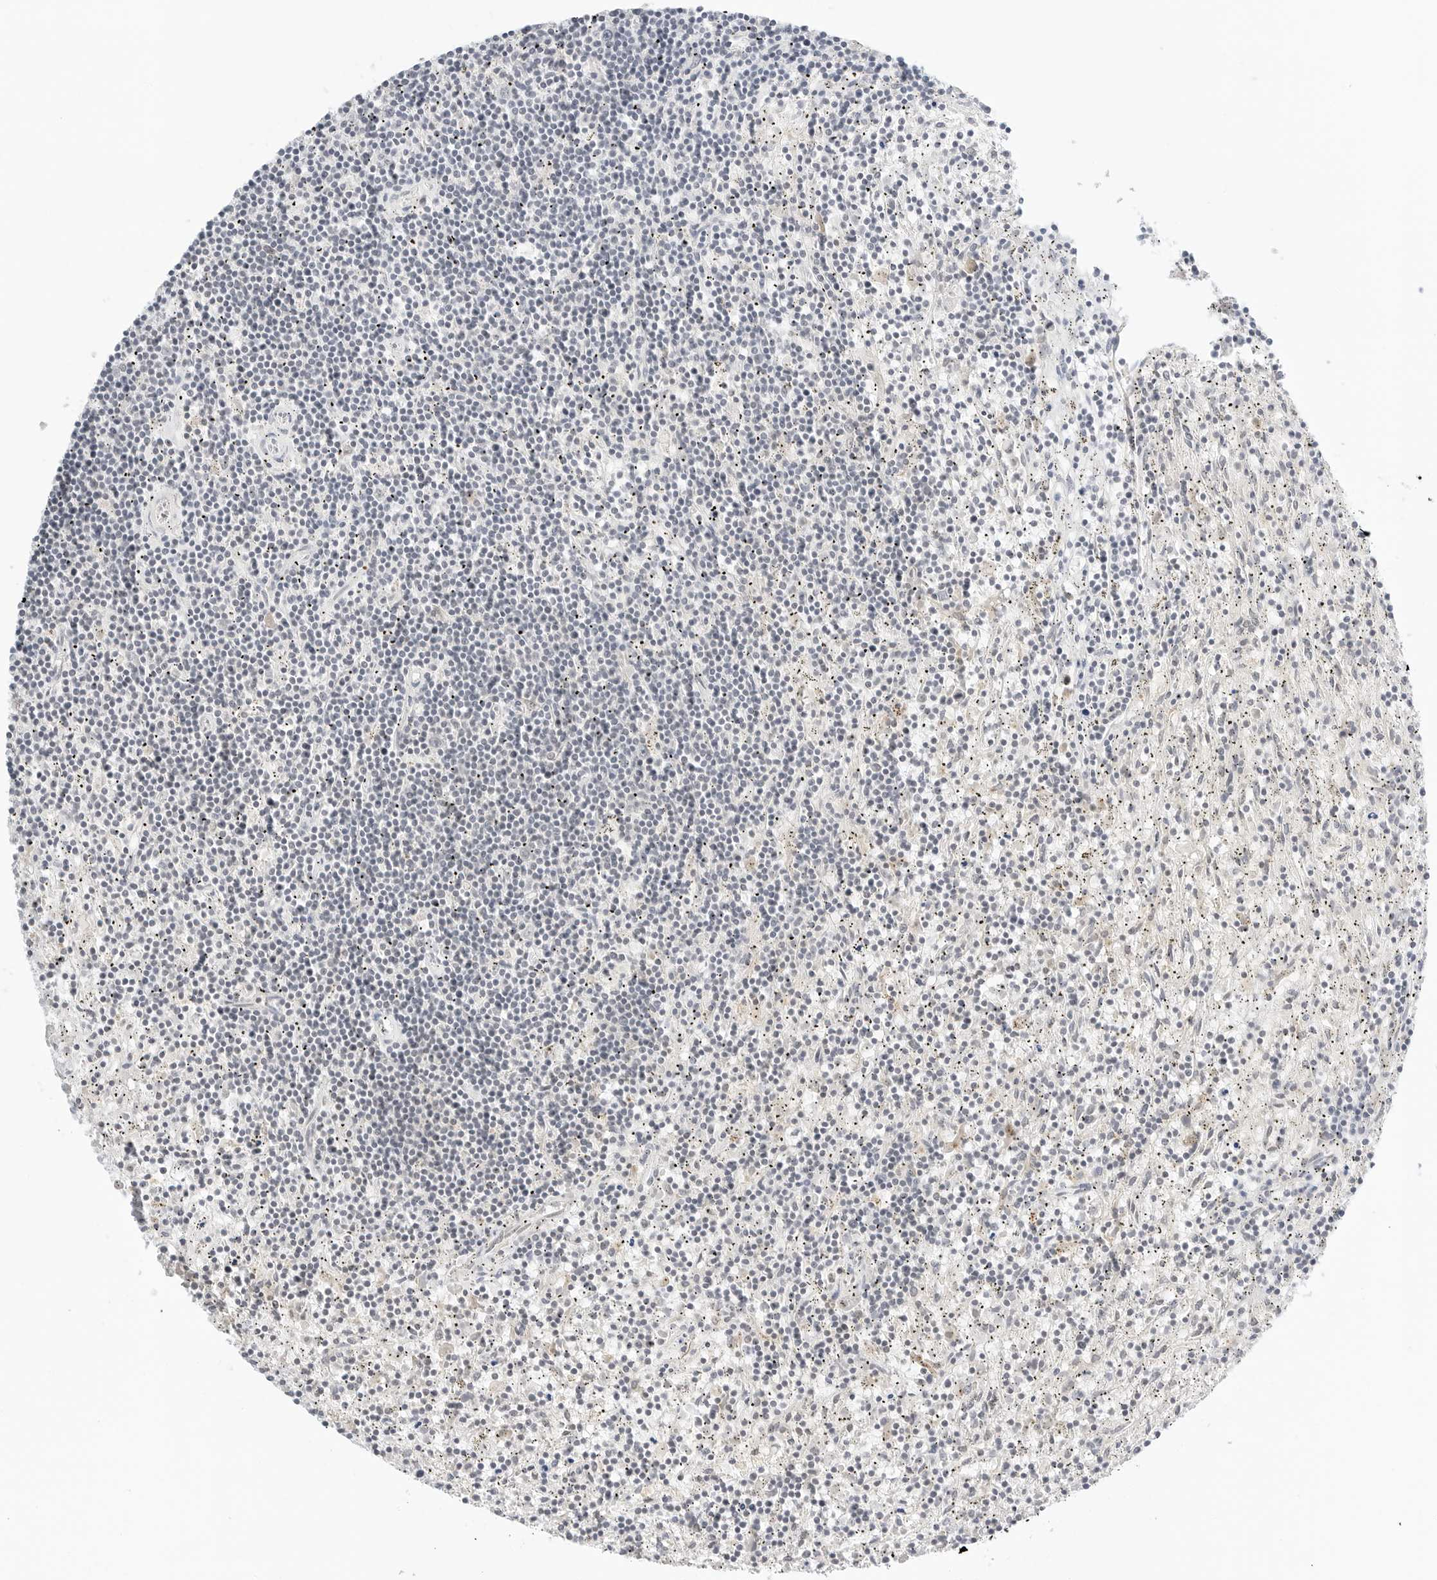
{"staining": {"intensity": "negative", "quantity": "none", "location": "none"}, "tissue": "lymphoma", "cell_type": "Tumor cells", "image_type": "cancer", "snomed": [{"axis": "morphology", "description": "Malignant lymphoma, non-Hodgkin's type, Low grade"}, {"axis": "topography", "description": "Spleen"}], "caption": "DAB immunohistochemical staining of lymphoma displays no significant positivity in tumor cells.", "gene": "NEO1", "patient": {"sex": "male", "age": 76}}